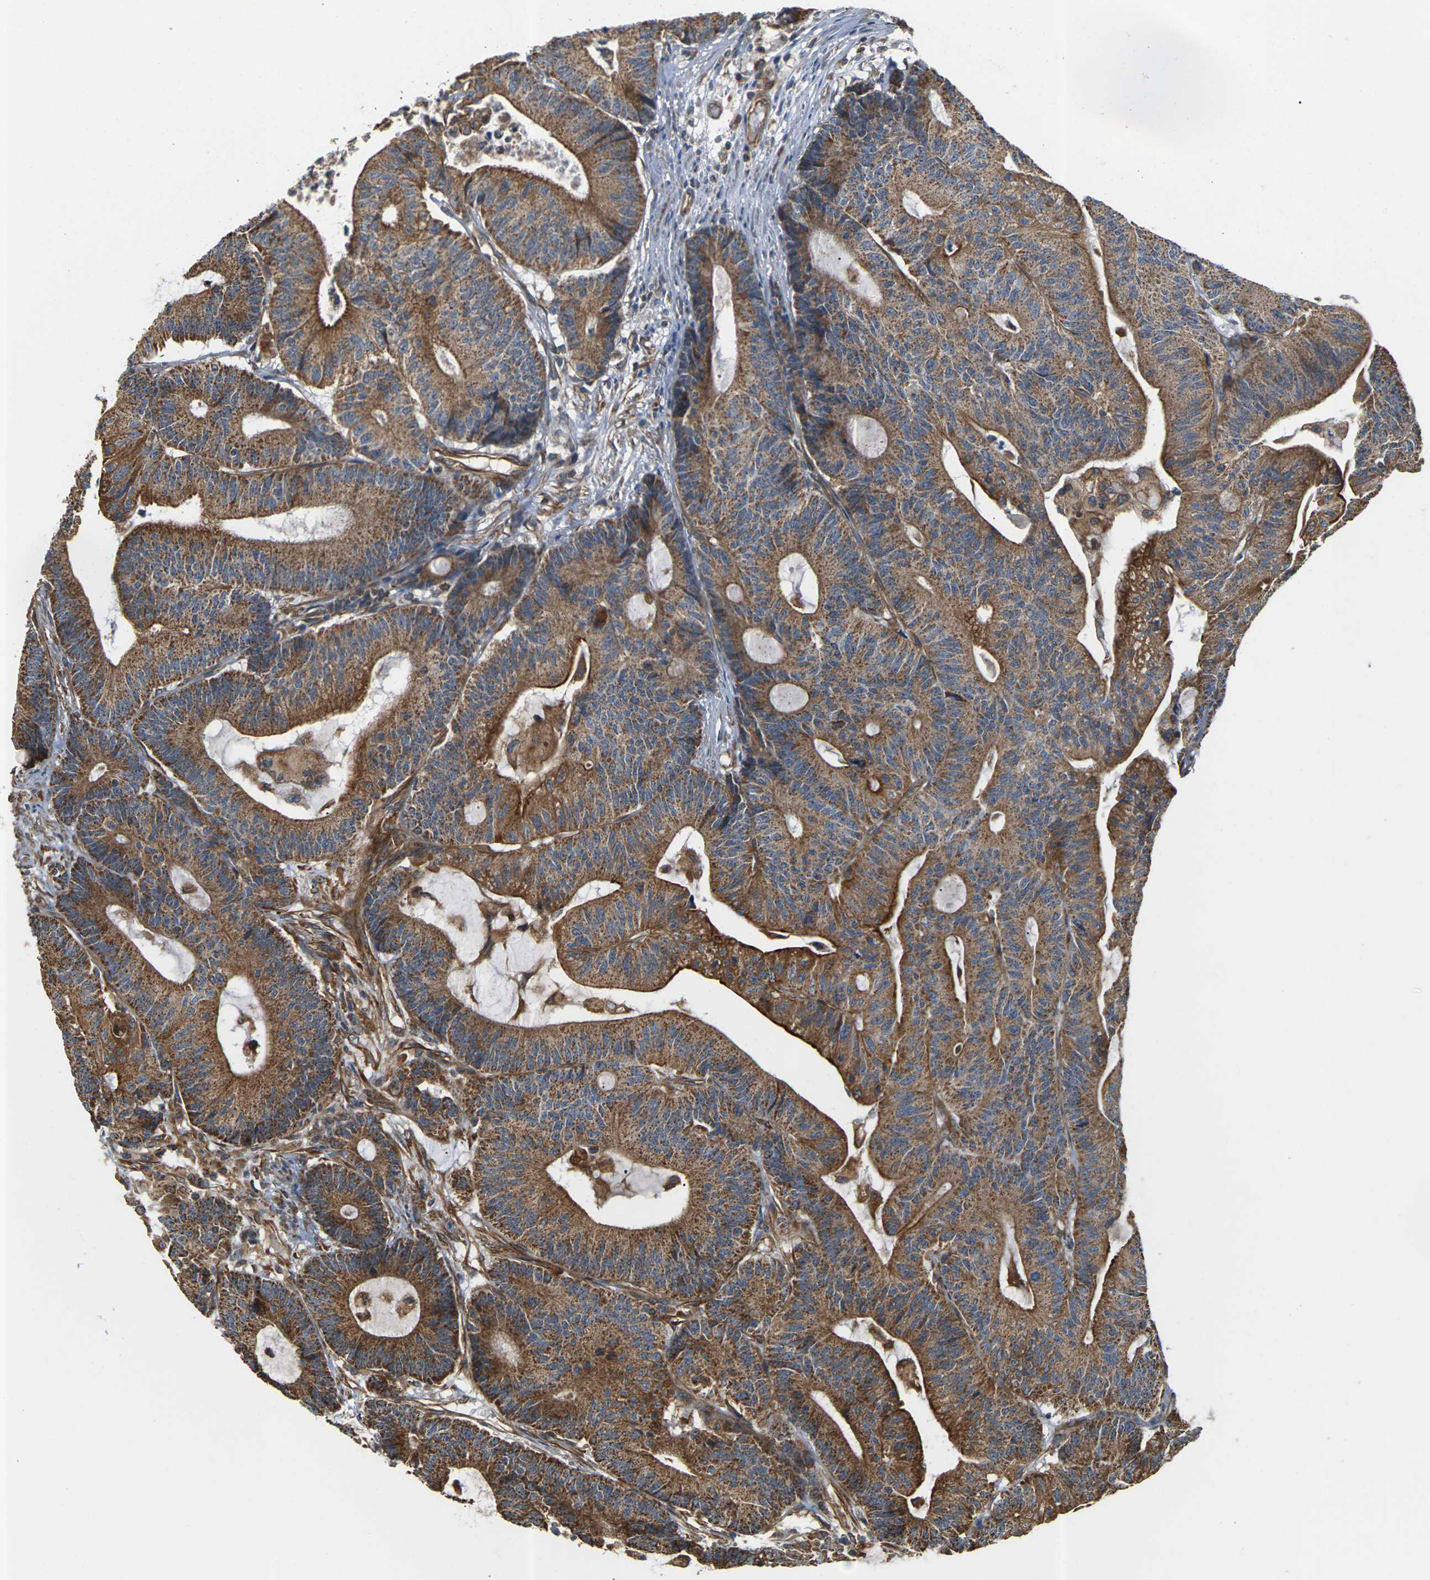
{"staining": {"intensity": "strong", "quantity": ">75%", "location": "cytoplasmic/membranous"}, "tissue": "colorectal cancer", "cell_type": "Tumor cells", "image_type": "cancer", "snomed": [{"axis": "morphology", "description": "Adenocarcinoma, NOS"}, {"axis": "topography", "description": "Colon"}], "caption": "Immunohistochemistry photomicrograph of human colorectal cancer (adenocarcinoma) stained for a protein (brown), which shows high levels of strong cytoplasmic/membranous positivity in approximately >75% of tumor cells.", "gene": "PCDHB4", "patient": {"sex": "female", "age": 84}}